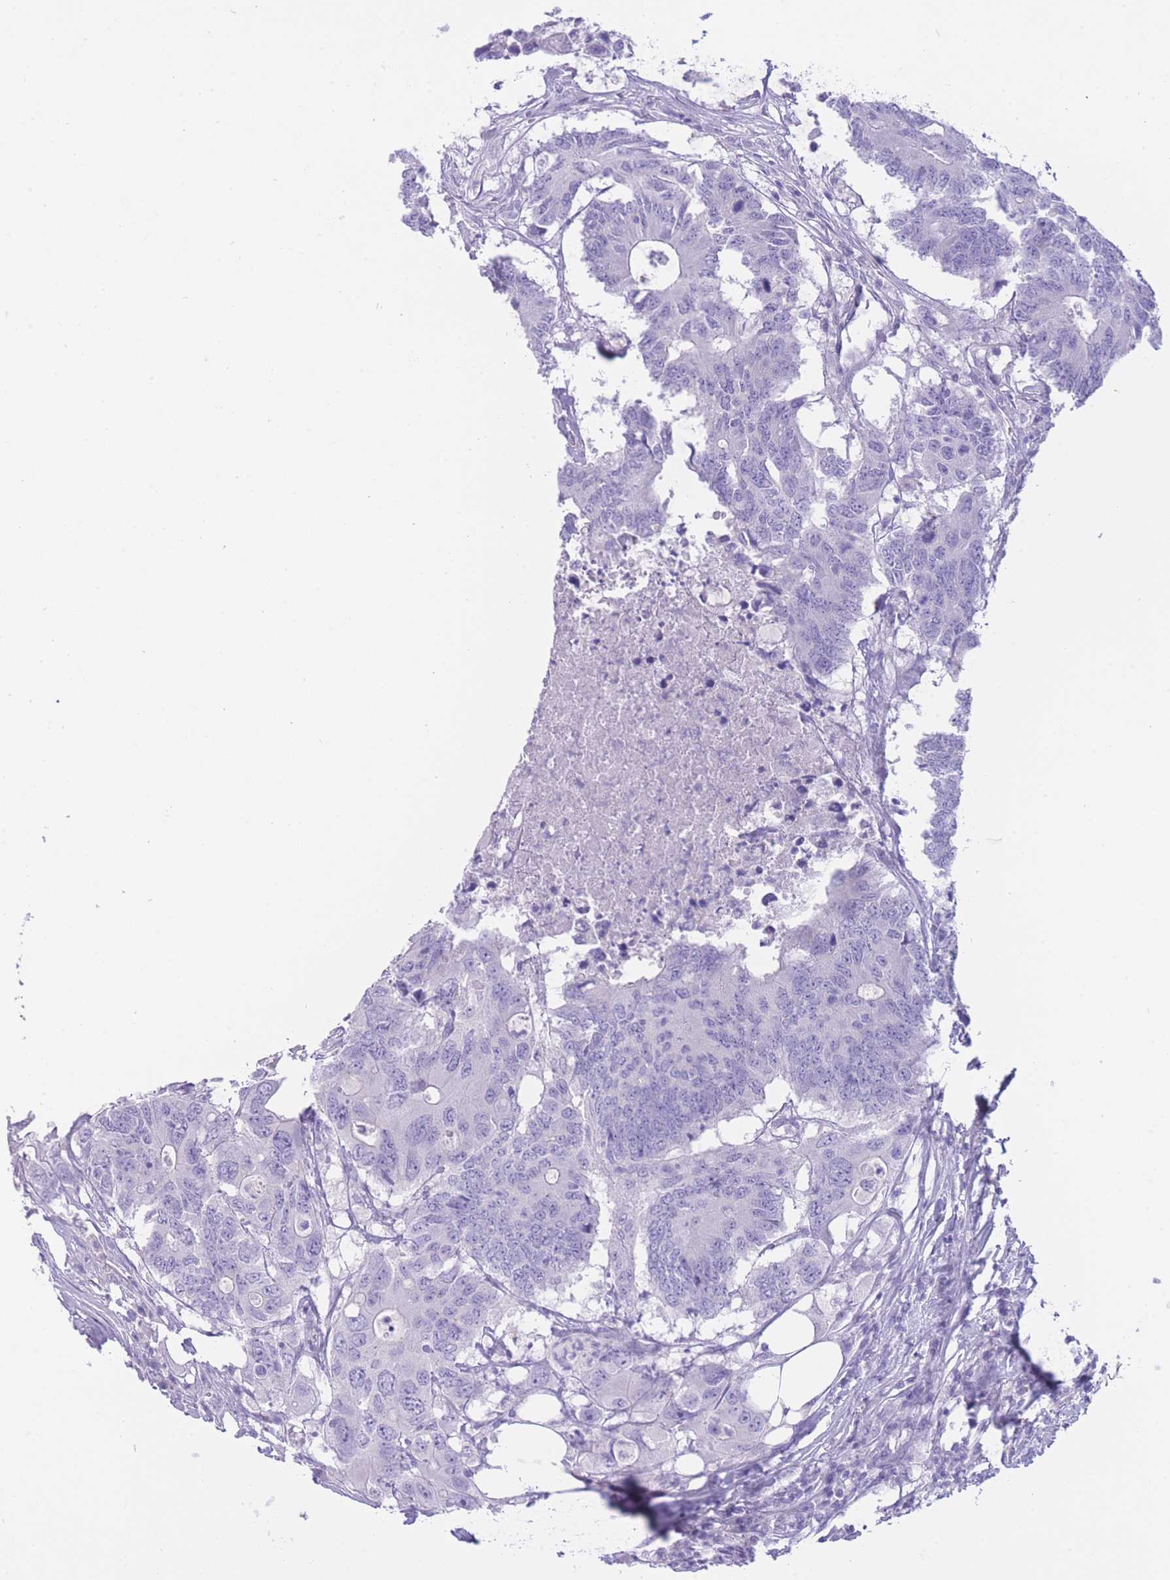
{"staining": {"intensity": "negative", "quantity": "none", "location": "none"}, "tissue": "colorectal cancer", "cell_type": "Tumor cells", "image_type": "cancer", "snomed": [{"axis": "morphology", "description": "Adenocarcinoma, NOS"}, {"axis": "topography", "description": "Colon"}], "caption": "Immunohistochemistry (IHC) photomicrograph of colorectal adenocarcinoma stained for a protein (brown), which shows no expression in tumor cells.", "gene": "ZNF212", "patient": {"sex": "male", "age": 71}}